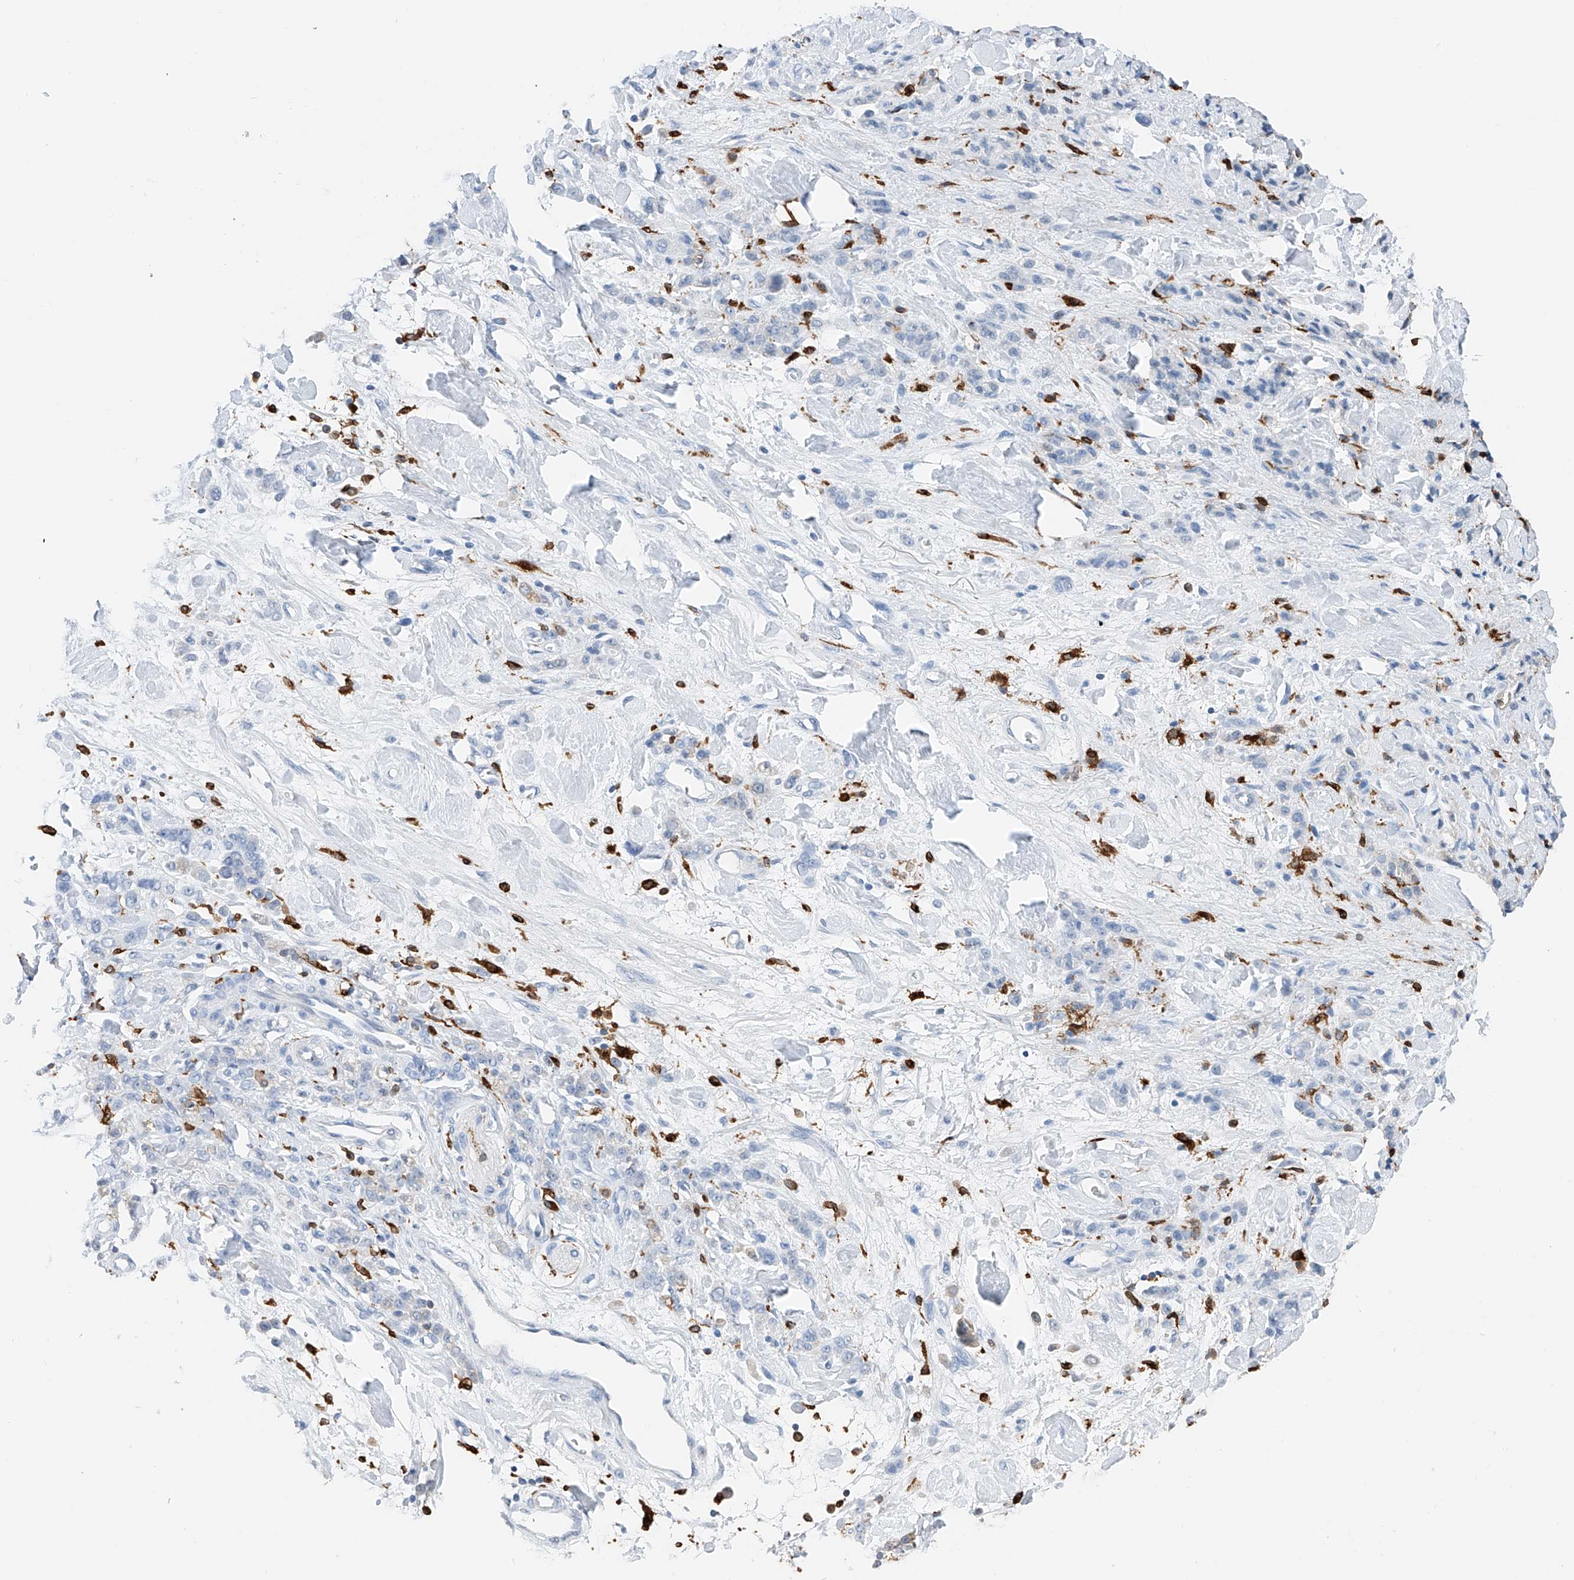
{"staining": {"intensity": "negative", "quantity": "none", "location": "none"}, "tissue": "stomach cancer", "cell_type": "Tumor cells", "image_type": "cancer", "snomed": [{"axis": "morphology", "description": "Normal tissue, NOS"}, {"axis": "morphology", "description": "Adenocarcinoma, NOS"}, {"axis": "topography", "description": "Stomach"}], "caption": "Stomach cancer (adenocarcinoma) was stained to show a protein in brown. There is no significant expression in tumor cells.", "gene": "TBXAS1", "patient": {"sex": "male", "age": 82}}